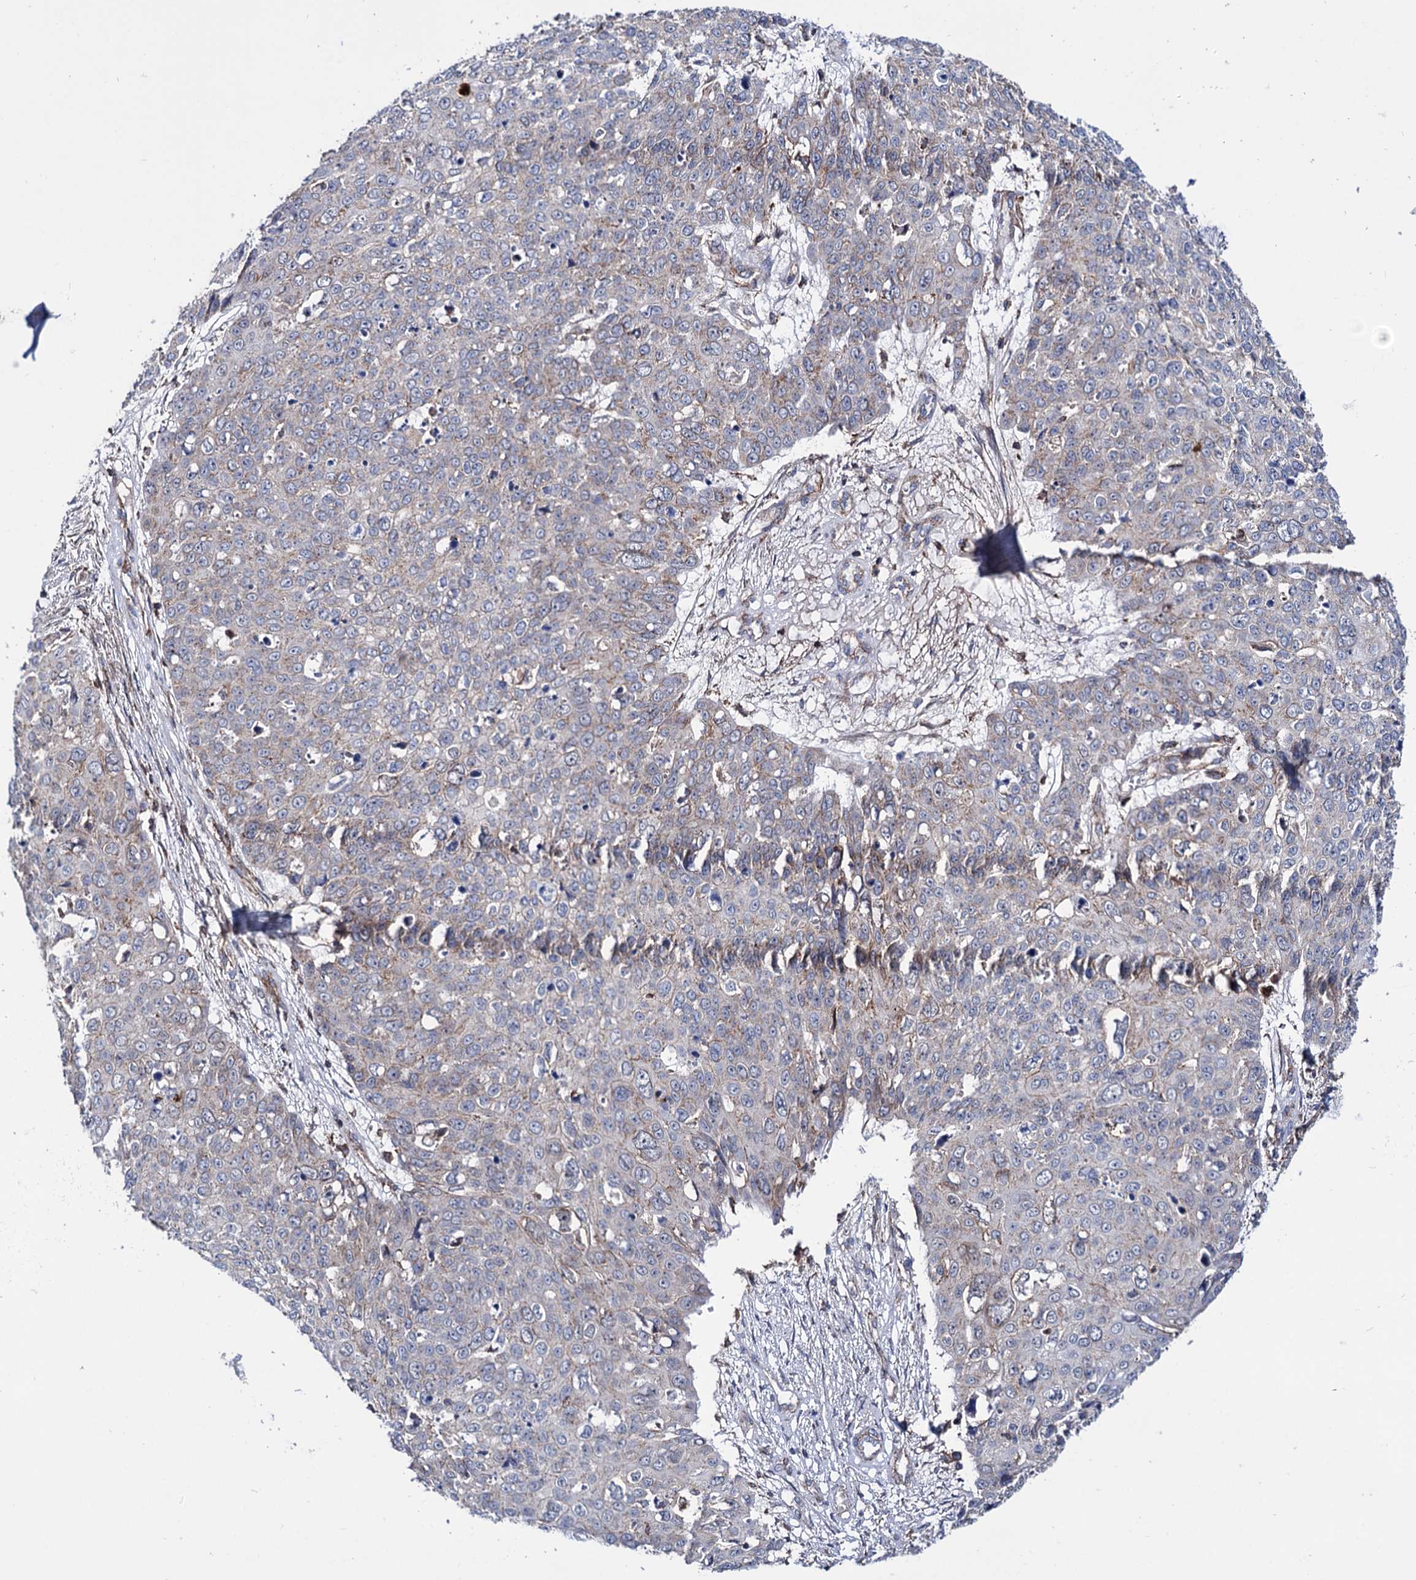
{"staining": {"intensity": "negative", "quantity": "none", "location": "none"}, "tissue": "skin cancer", "cell_type": "Tumor cells", "image_type": "cancer", "snomed": [{"axis": "morphology", "description": "Squamous cell carcinoma, NOS"}, {"axis": "topography", "description": "Skin"}], "caption": "Protein analysis of skin cancer demonstrates no significant staining in tumor cells. (DAB (3,3'-diaminobenzidine) immunohistochemistry (IHC), high magnification).", "gene": "DEF6", "patient": {"sex": "male", "age": 71}}